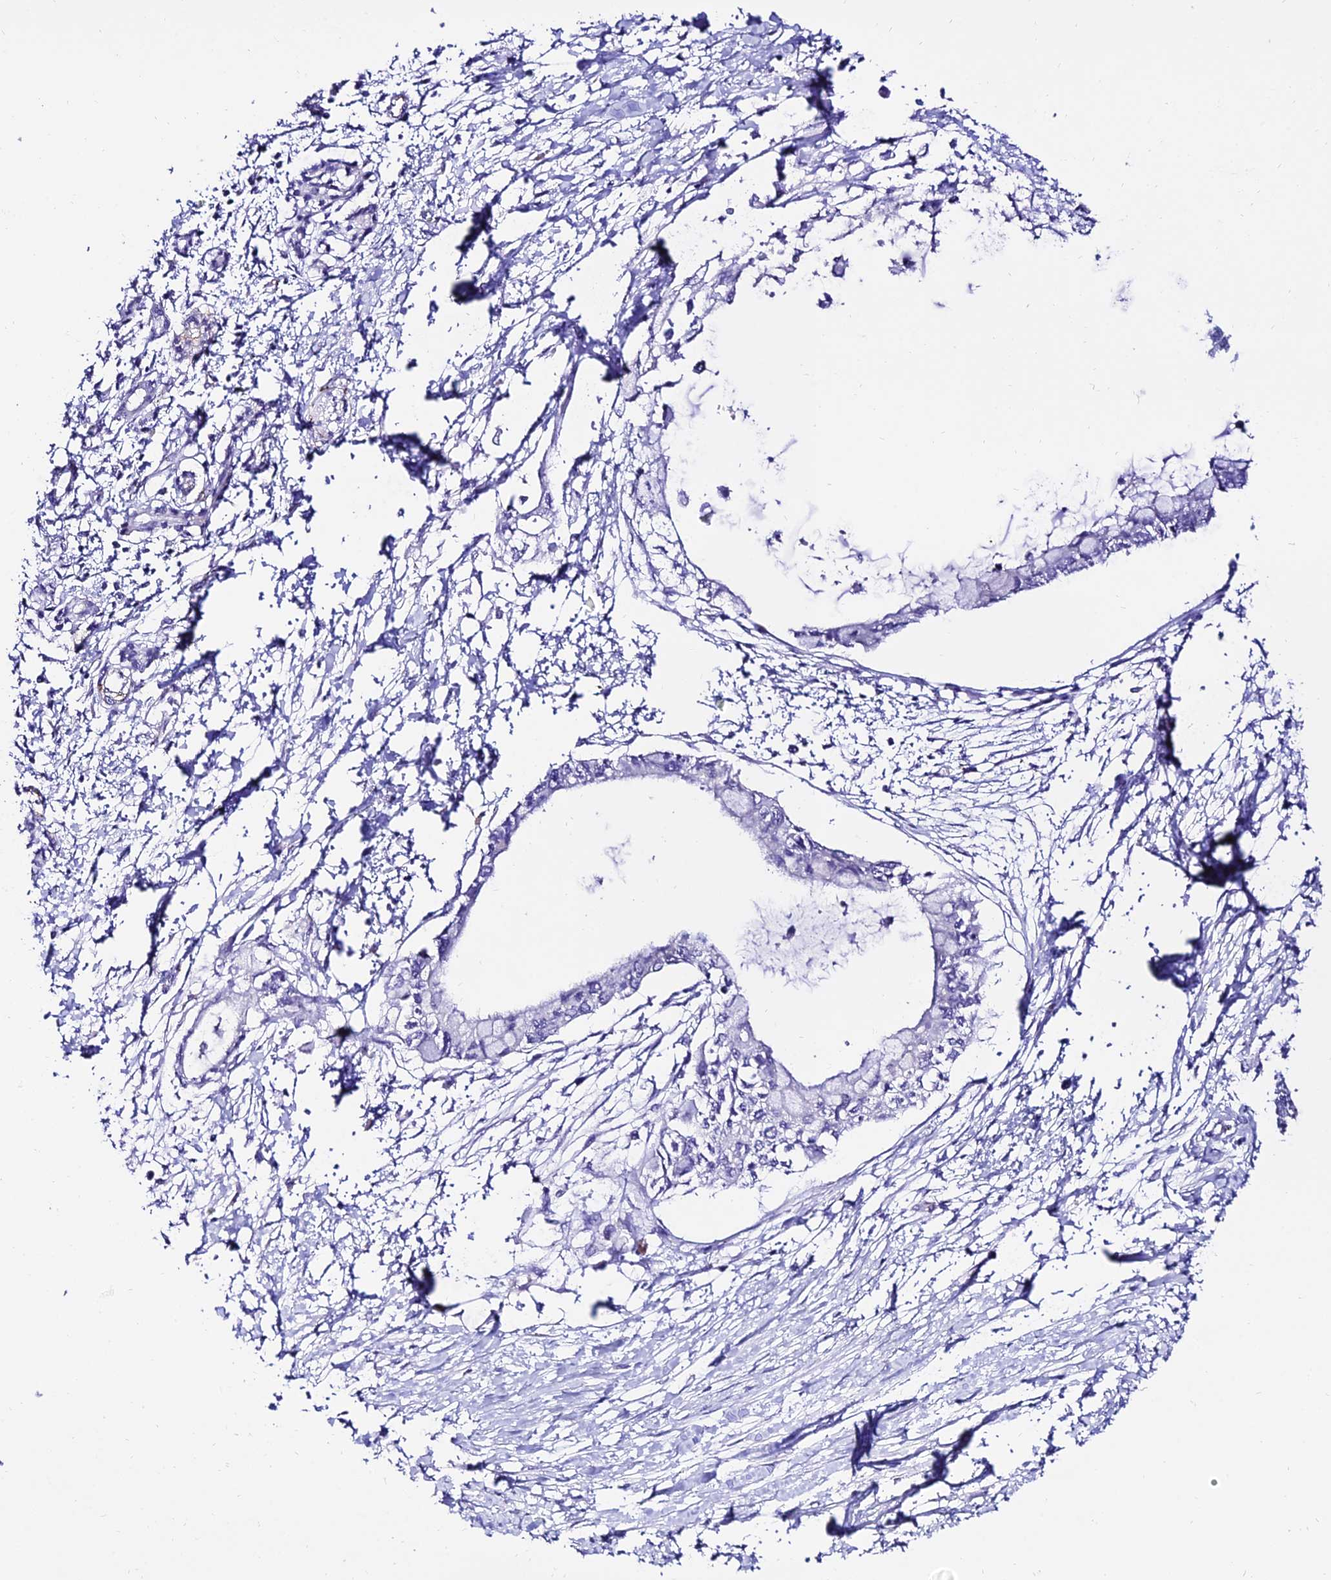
{"staining": {"intensity": "negative", "quantity": "none", "location": "none"}, "tissue": "pancreatic cancer", "cell_type": "Tumor cells", "image_type": "cancer", "snomed": [{"axis": "morphology", "description": "Adenocarcinoma, NOS"}, {"axis": "topography", "description": "Pancreas"}], "caption": "Tumor cells are negative for brown protein staining in adenocarcinoma (pancreatic).", "gene": "ALDH3B2", "patient": {"sex": "male", "age": 48}}